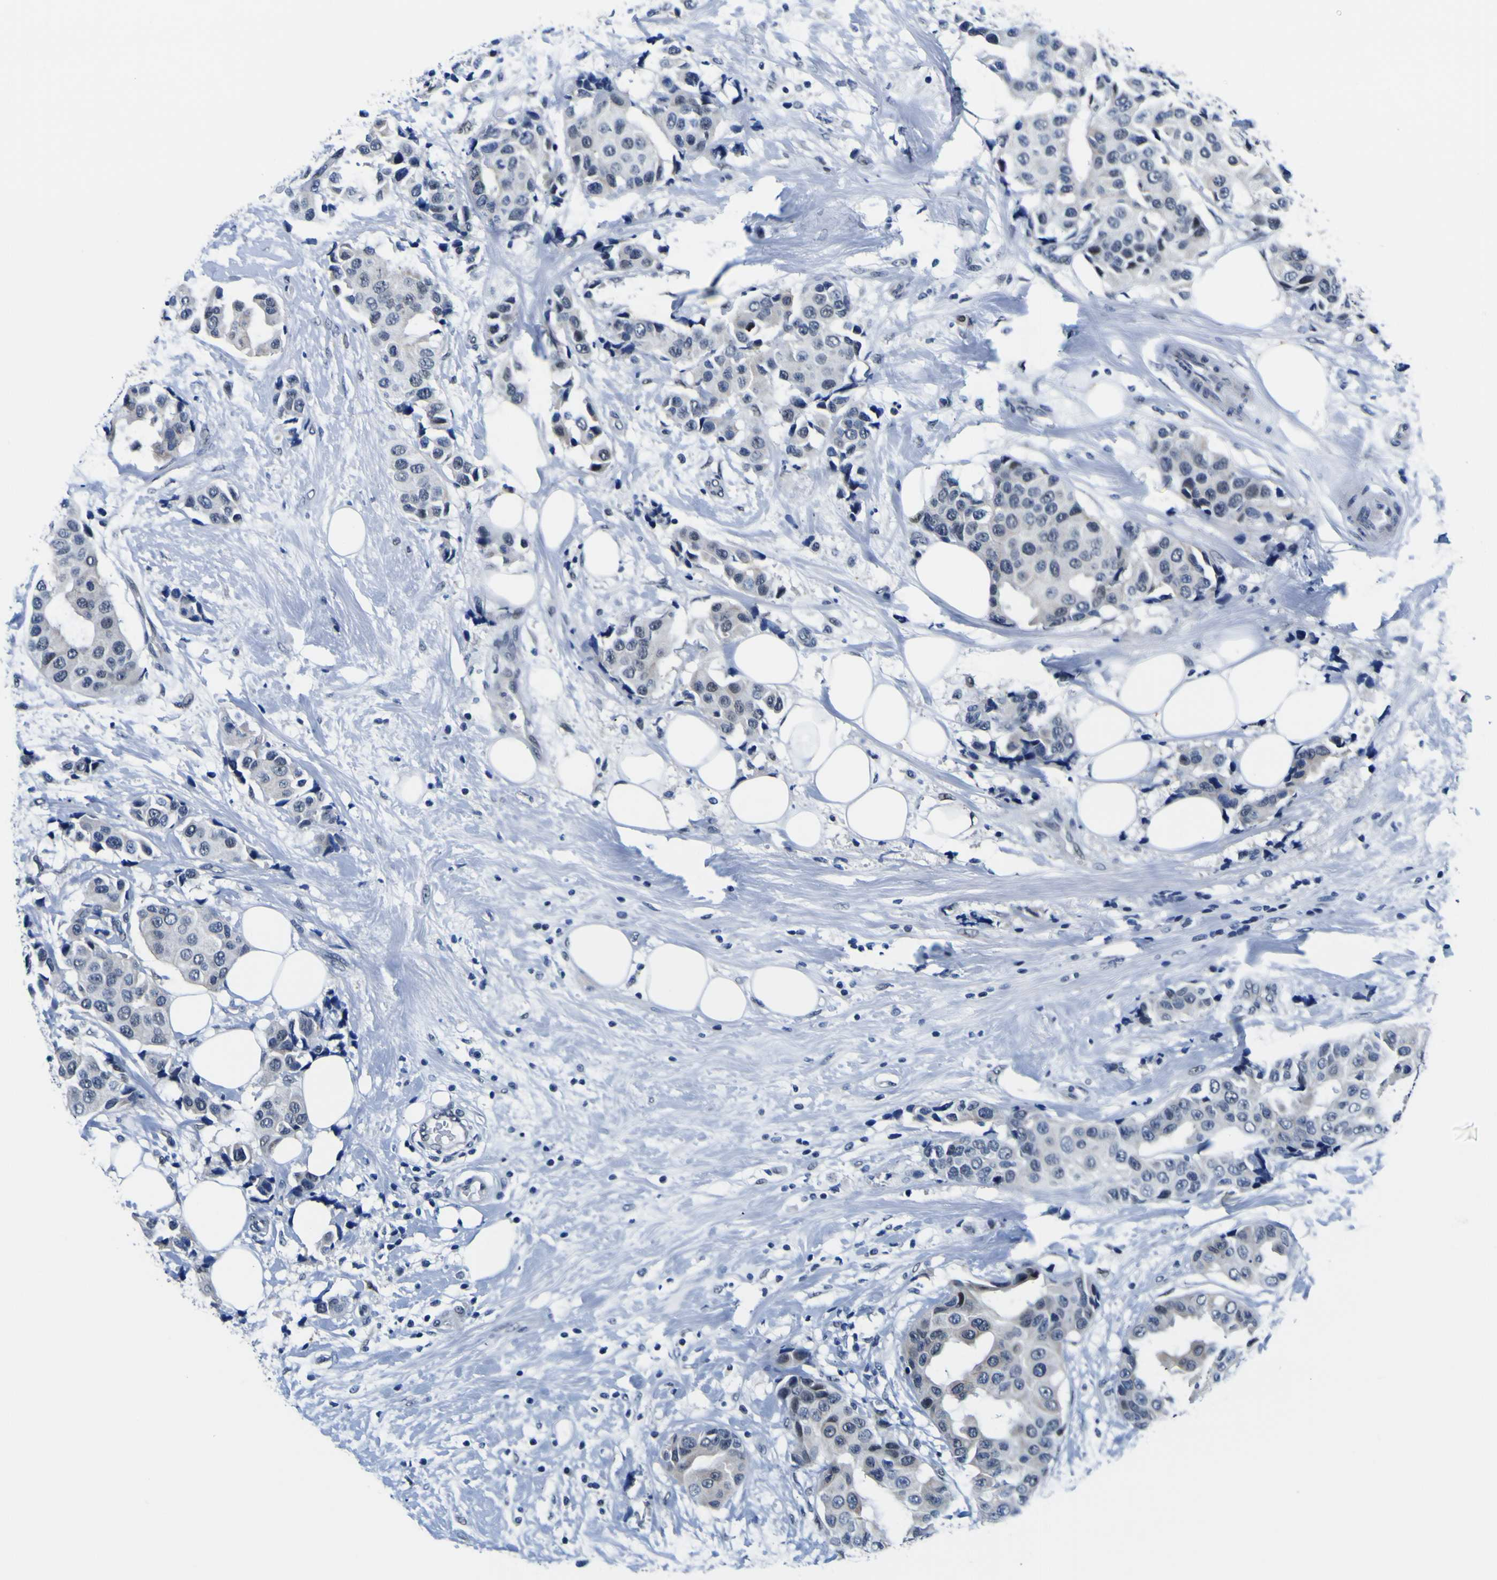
{"staining": {"intensity": "negative", "quantity": "none", "location": "none"}, "tissue": "breast cancer", "cell_type": "Tumor cells", "image_type": "cancer", "snomed": [{"axis": "morphology", "description": "Normal tissue, NOS"}, {"axis": "morphology", "description": "Duct carcinoma"}, {"axis": "topography", "description": "Breast"}], "caption": "This is an IHC image of breast cancer. There is no expression in tumor cells.", "gene": "CUL4B", "patient": {"sex": "female", "age": 39}}